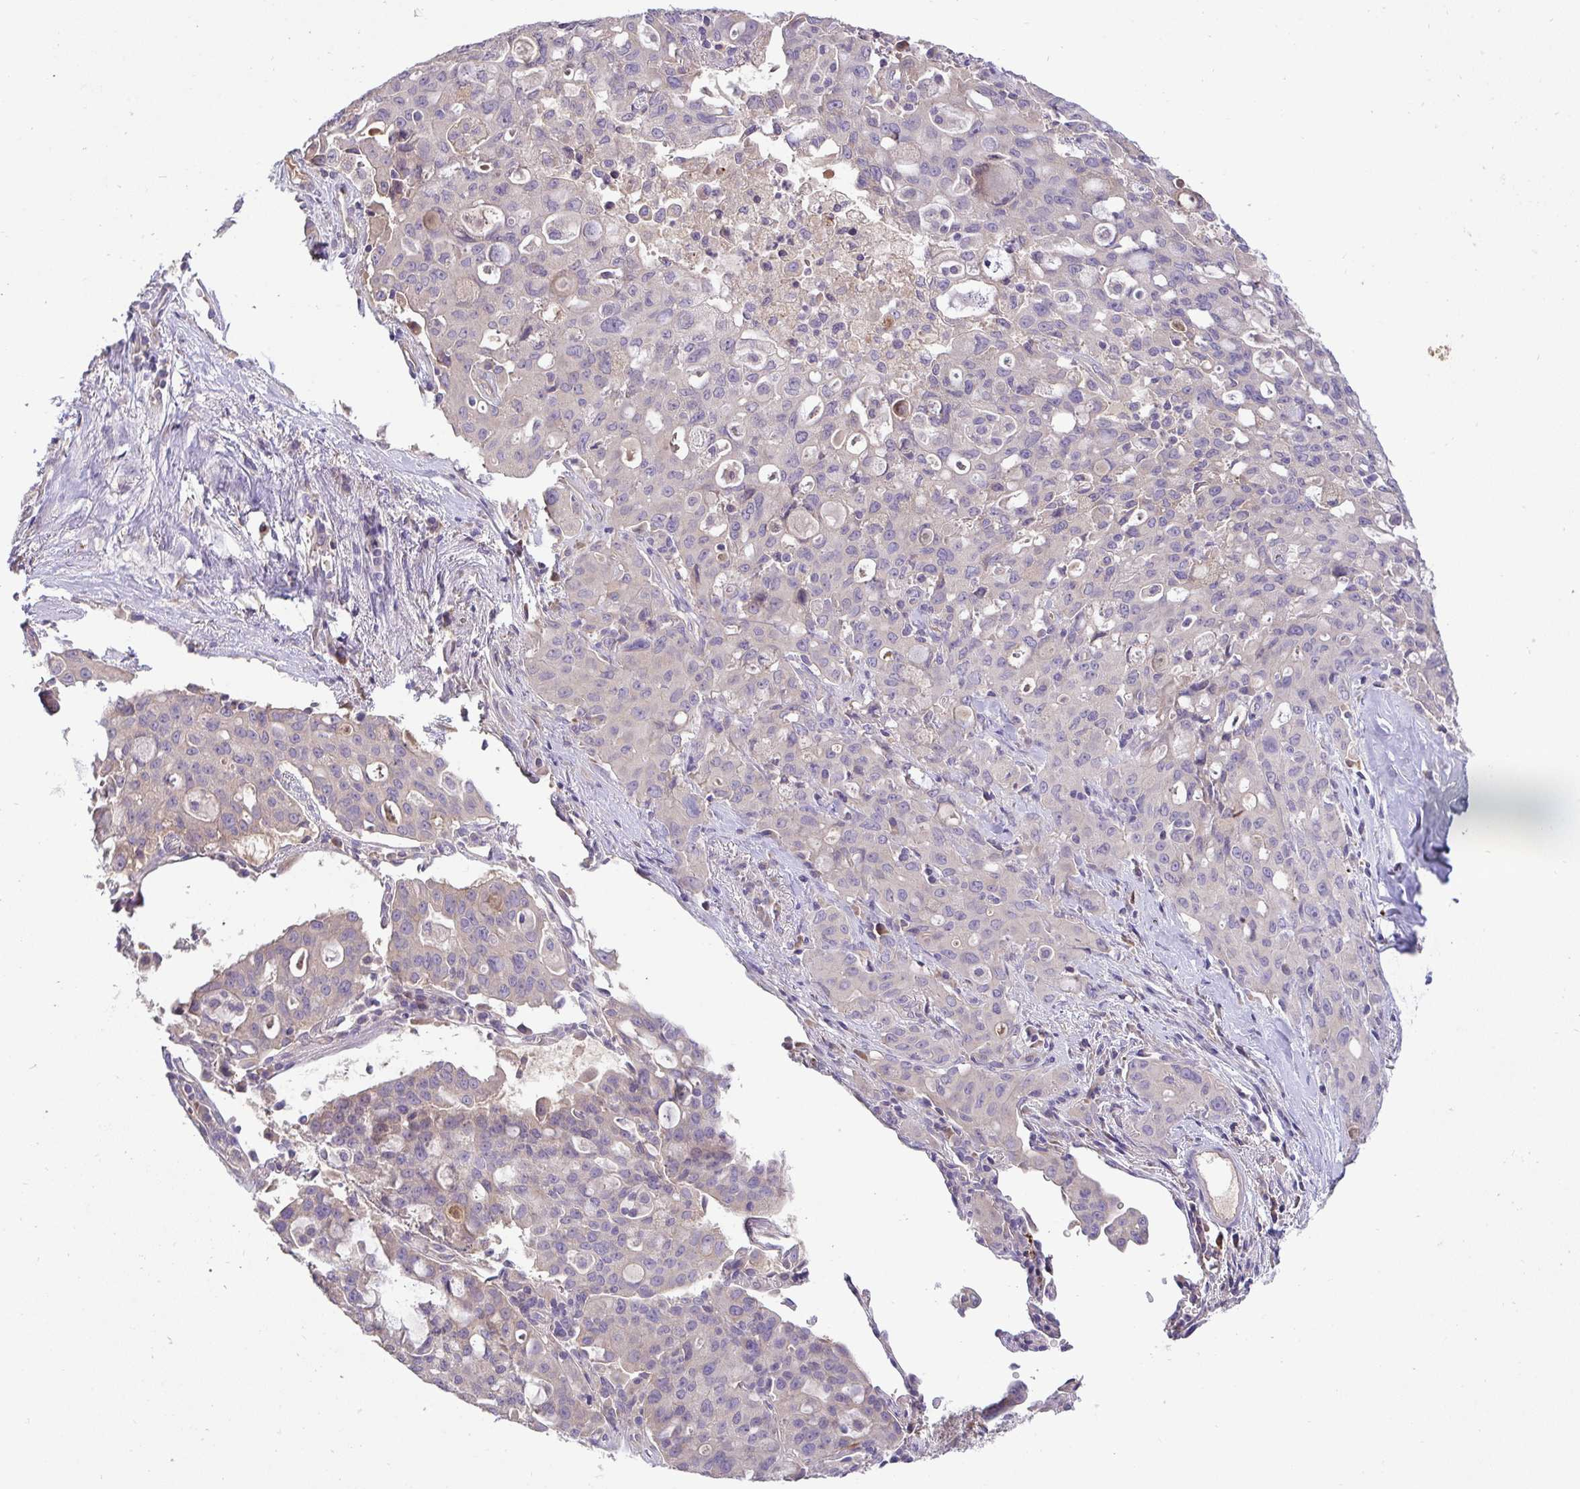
{"staining": {"intensity": "negative", "quantity": "none", "location": "none"}, "tissue": "lung cancer", "cell_type": "Tumor cells", "image_type": "cancer", "snomed": [{"axis": "morphology", "description": "Adenocarcinoma, NOS"}, {"axis": "topography", "description": "Lung"}], "caption": "Lung adenocarcinoma was stained to show a protein in brown. There is no significant staining in tumor cells.", "gene": "ZNF581", "patient": {"sex": "female", "age": 44}}